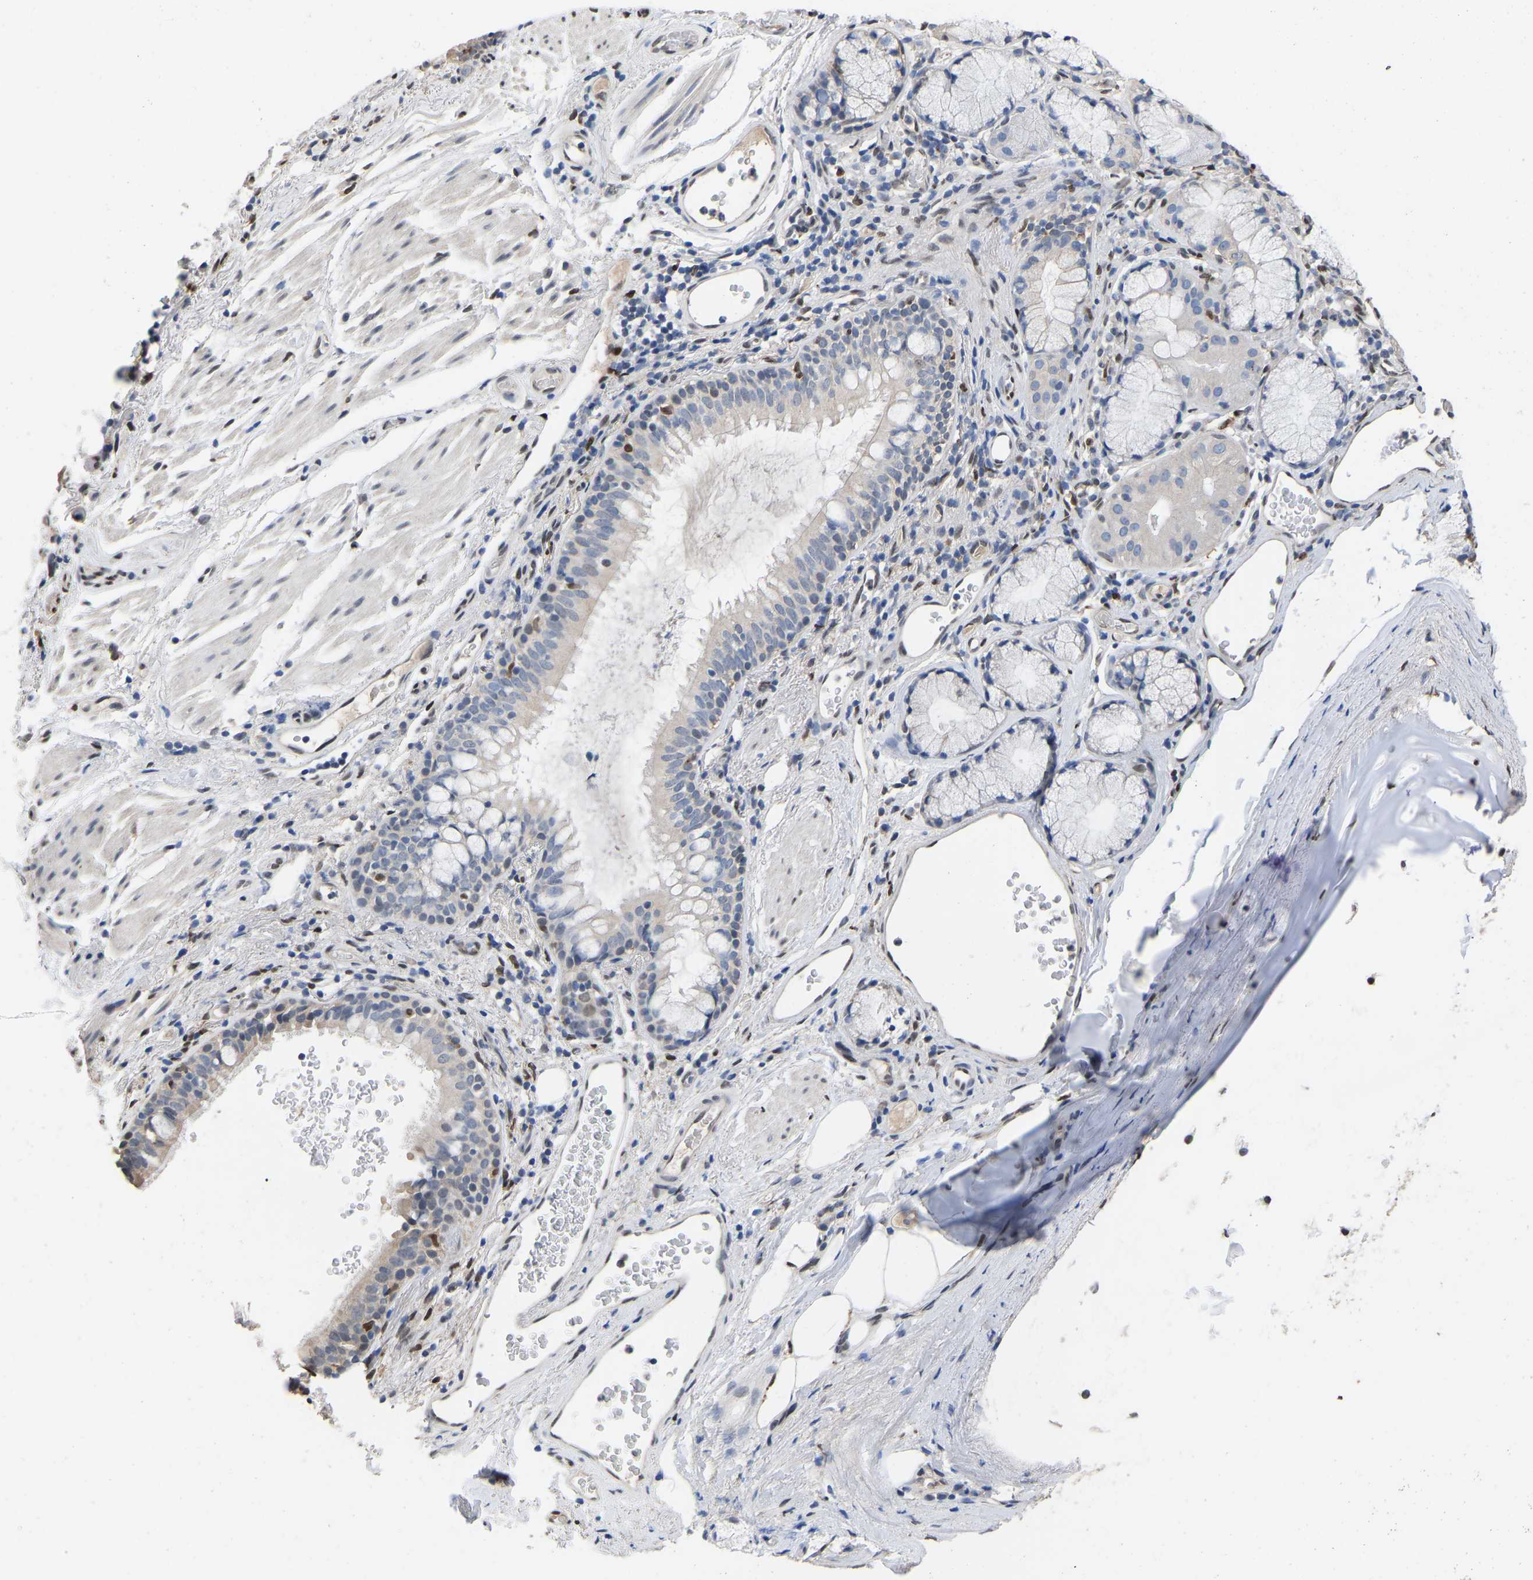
{"staining": {"intensity": "negative", "quantity": "none", "location": "none"}, "tissue": "bronchus", "cell_type": "Respiratory epithelial cells", "image_type": "normal", "snomed": [{"axis": "morphology", "description": "Normal tissue, NOS"}, {"axis": "morphology", "description": "Inflammation, NOS"}, {"axis": "topography", "description": "Cartilage tissue"}, {"axis": "topography", "description": "Bronchus"}], "caption": "Immunohistochemical staining of unremarkable human bronchus shows no significant positivity in respiratory epithelial cells.", "gene": "QKI", "patient": {"sex": "male", "age": 77}}